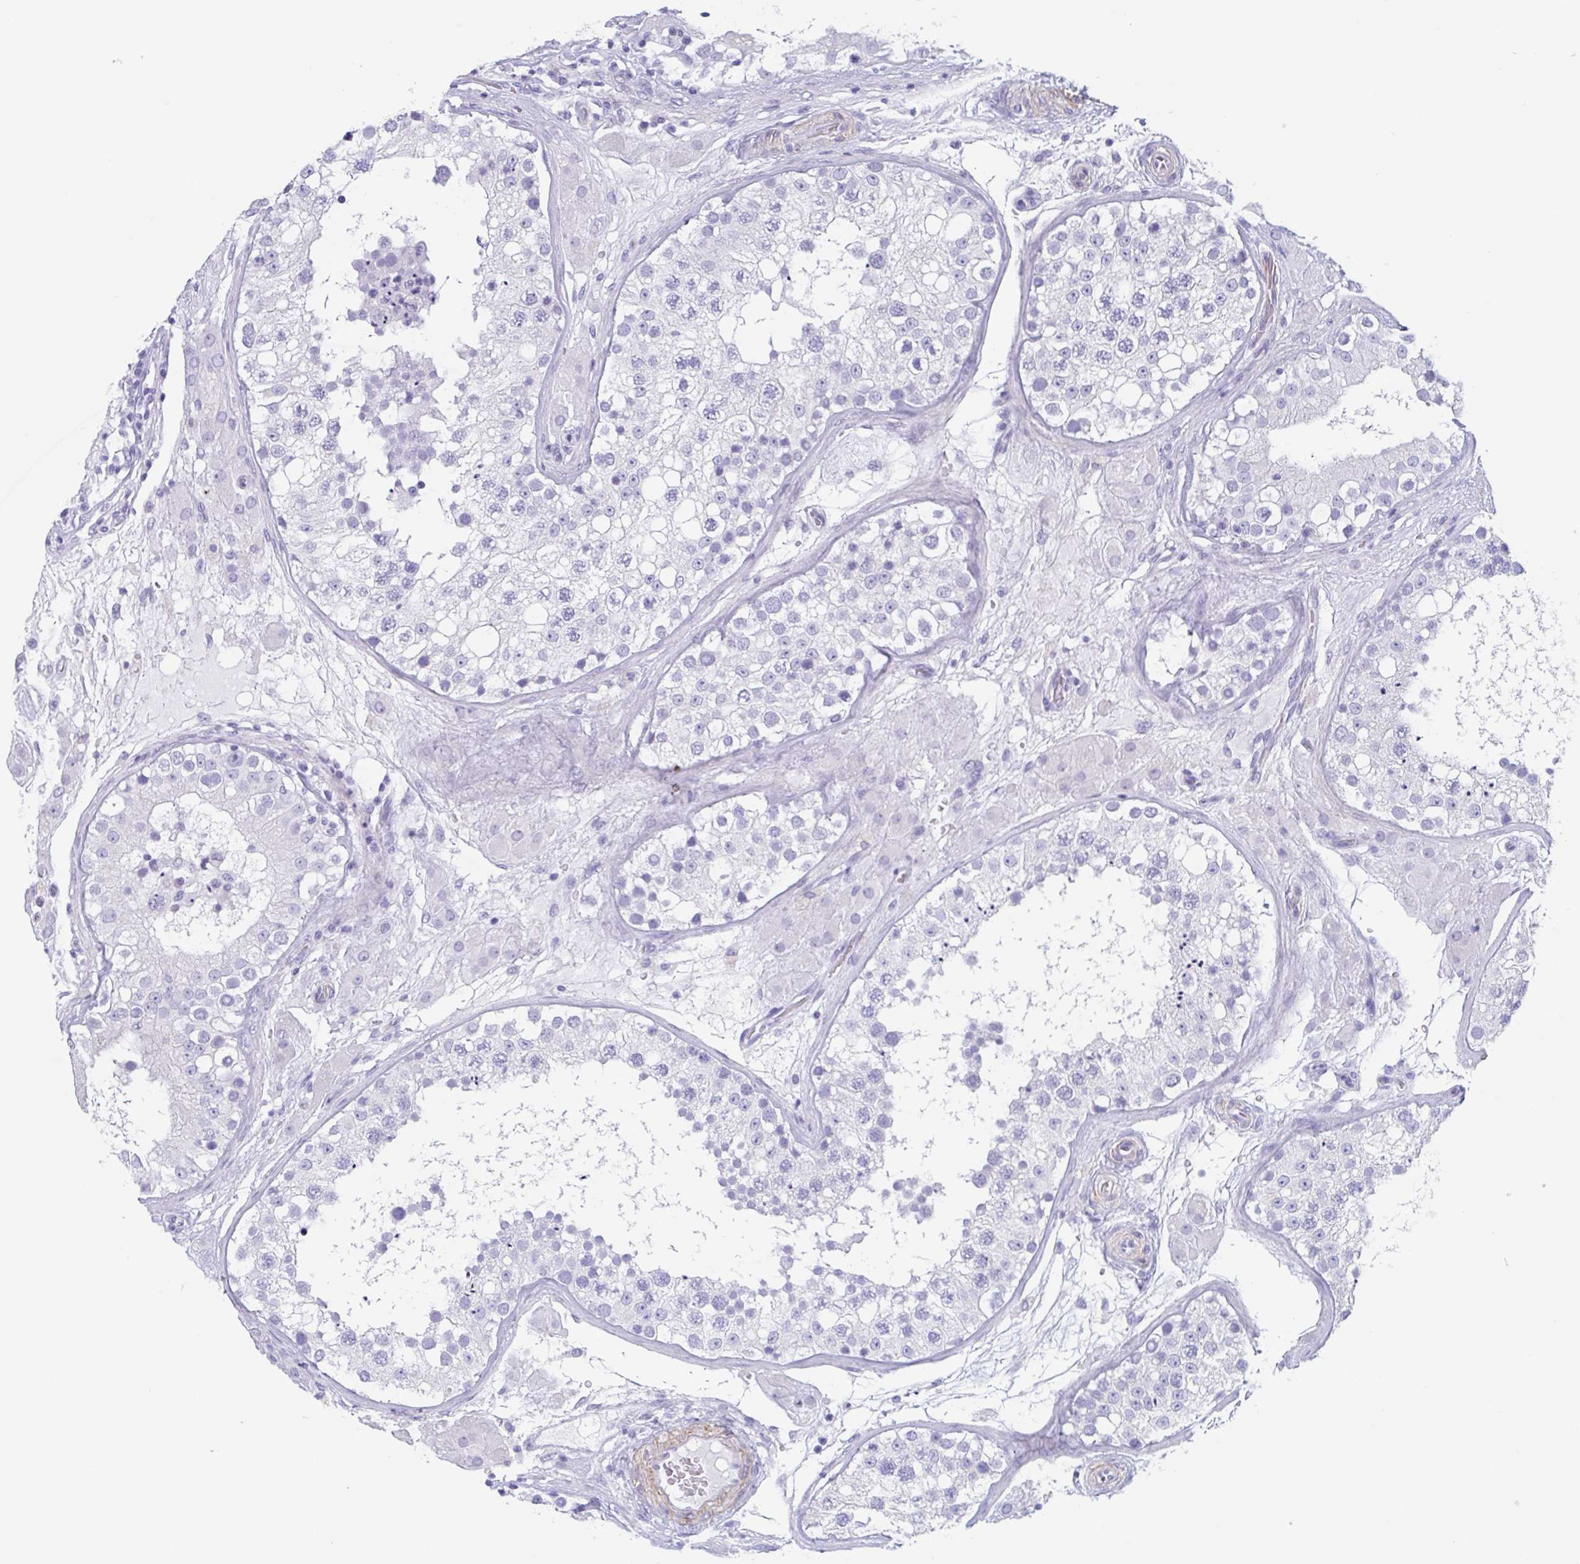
{"staining": {"intensity": "negative", "quantity": "none", "location": "none"}, "tissue": "testis", "cell_type": "Cells in seminiferous ducts", "image_type": "normal", "snomed": [{"axis": "morphology", "description": "Normal tissue, NOS"}, {"axis": "topography", "description": "Testis"}], "caption": "This photomicrograph is of normal testis stained with IHC to label a protein in brown with the nuclei are counter-stained blue. There is no expression in cells in seminiferous ducts. Brightfield microscopy of immunohistochemistry stained with DAB (3,3'-diaminobenzidine) (brown) and hematoxylin (blue), captured at high magnification.", "gene": "TAS2R41", "patient": {"sex": "male", "age": 26}}